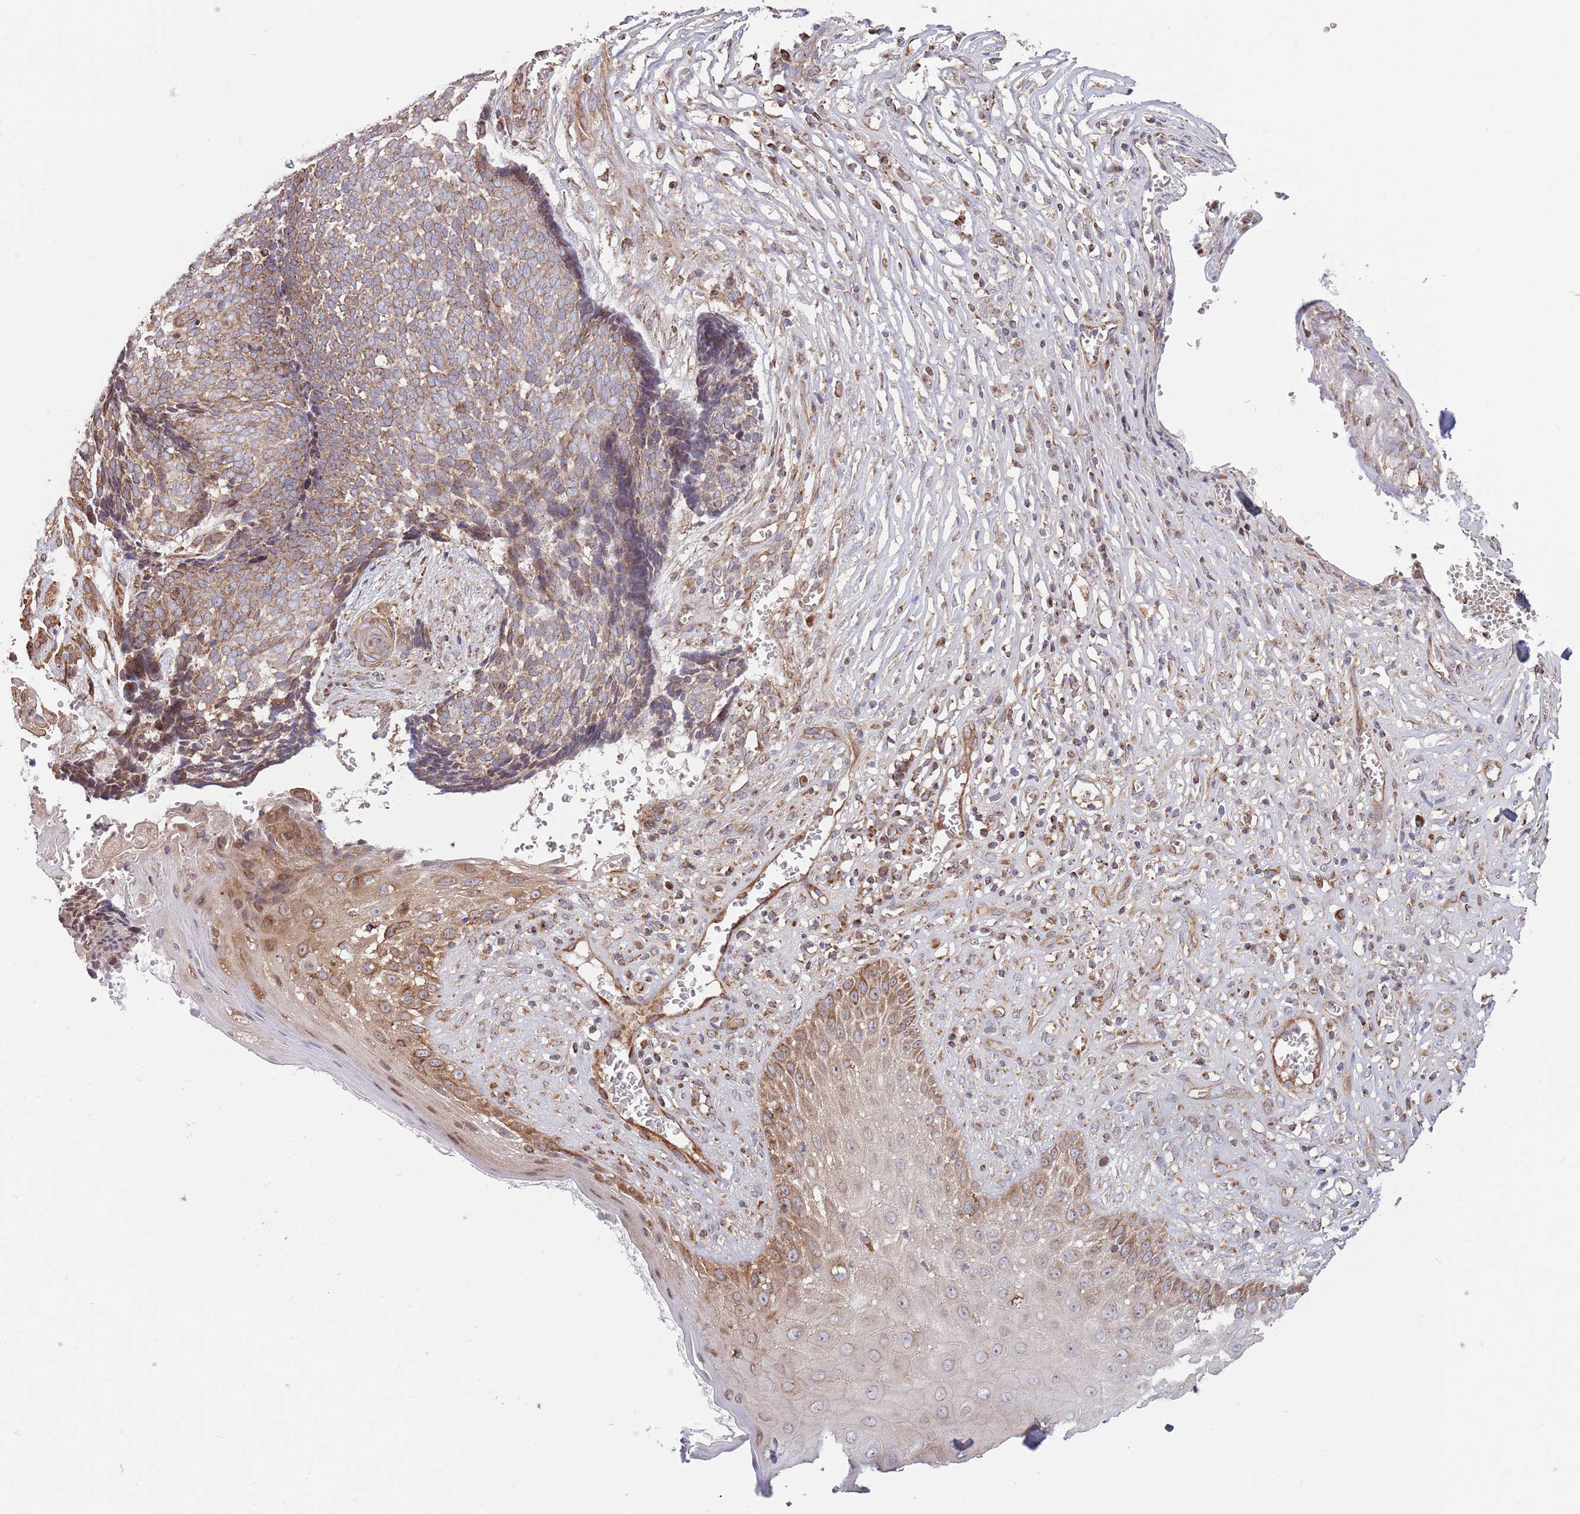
{"staining": {"intensity": "moderate", "quantity": ">75%", "location": "cytoplasmic/membranous"}, "tissue": "skin cancer", "cell_type": "Tumor cells", "image_type": "cancer", "snomed": [{"axis": "morphology", "description": "Basal cell carcinoma"}, {"axis": "topography", "description": "Skin"}], "caption": "Tumor cells reveal medium levels of moderate cytoplasmic/membranous positivity in about >75% of cells in human basal cell carcinoma (skin).", "gene": "ATP5PD", "patient": {"sex": "male", "age": 84}}